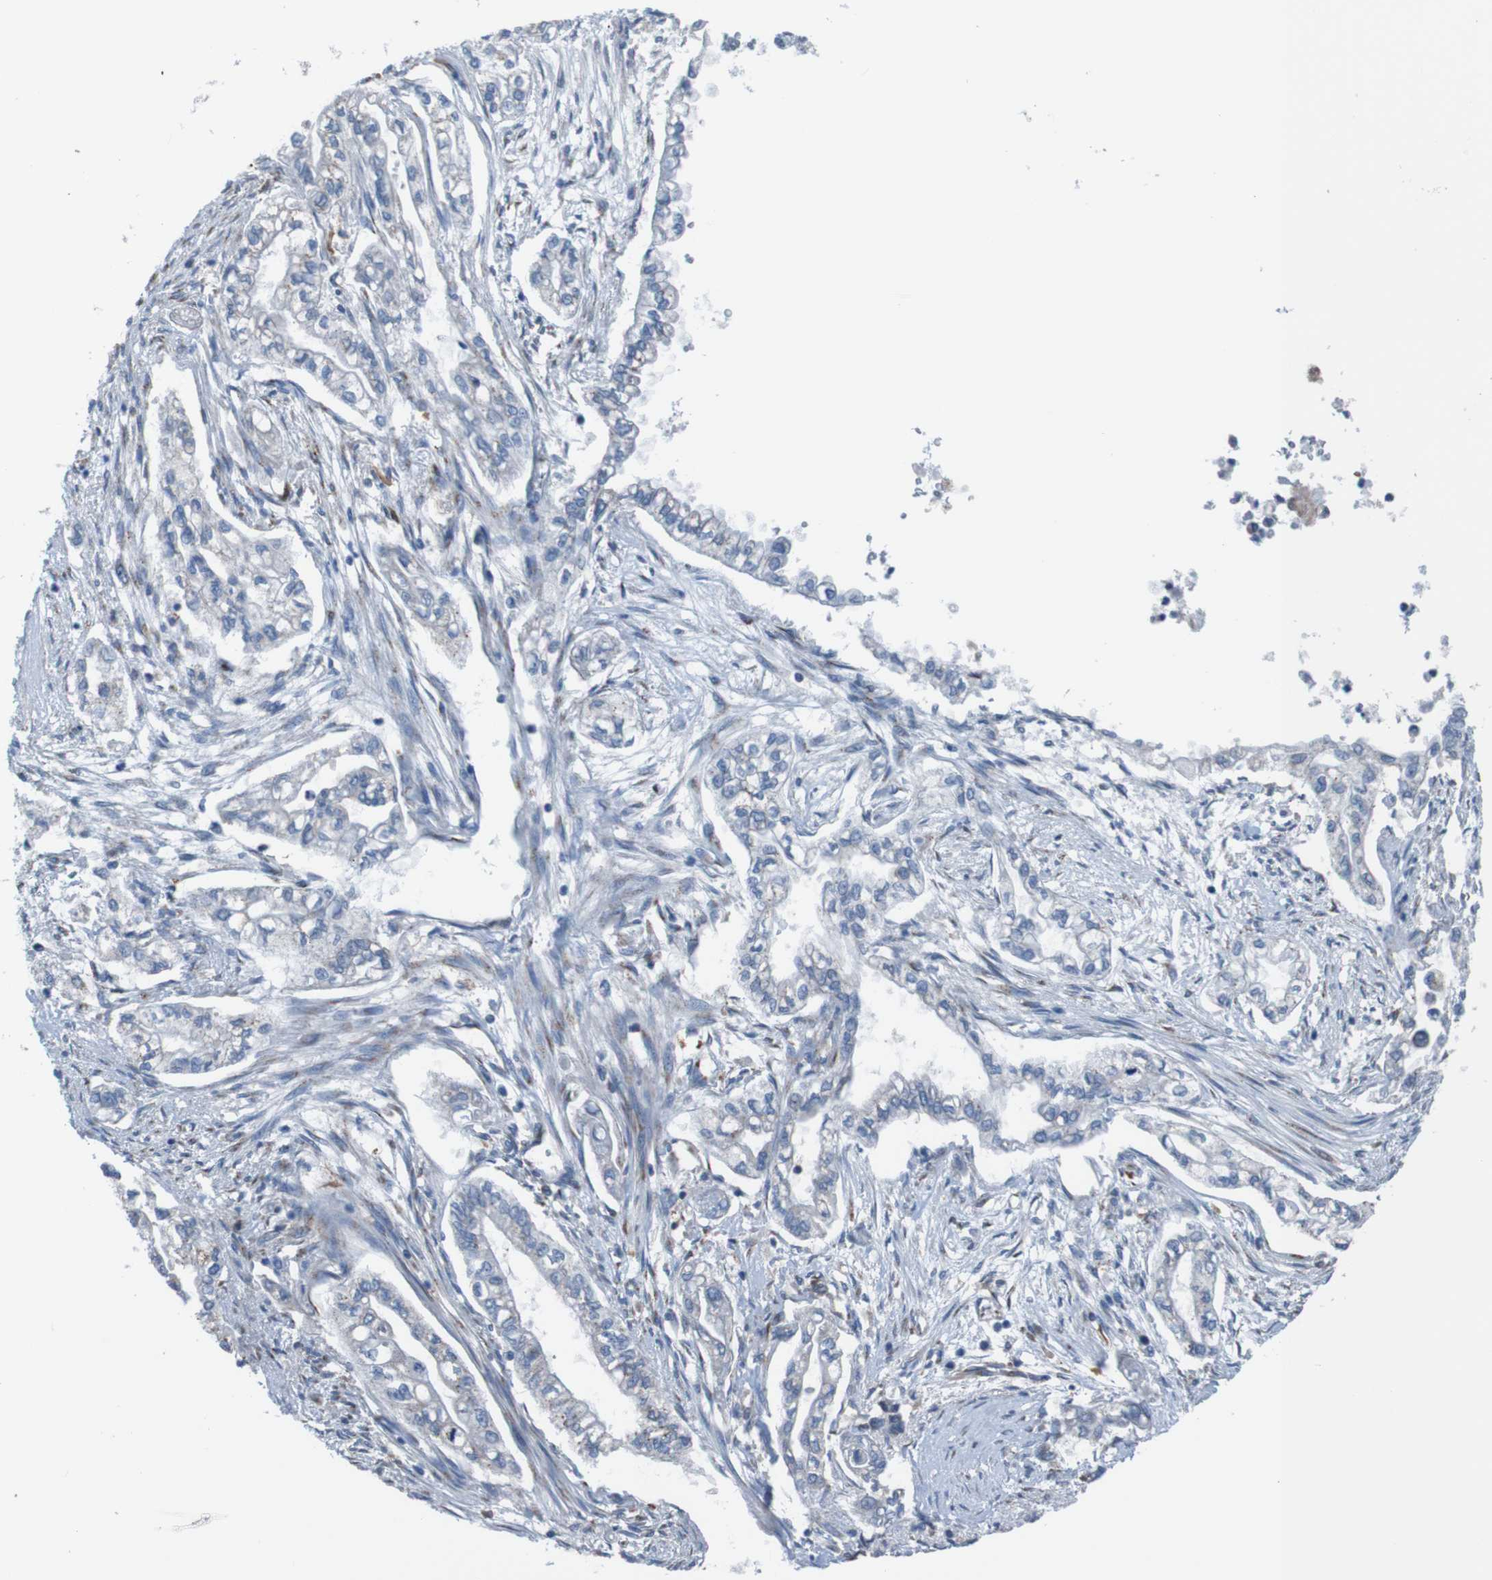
{"staining": {"intensity": "negative", "quantity": "none", "location": "none"}, "tissue": "pancreatic cancer", "cell_type": "Tumor cells", "image_type": "cancer", "snomed": [{"axis": "morphology", "description": "Normal tissue, NOS"}, {"axis": "topography", "description": "Pancreas"}], "caption": "This is a photomicrograph of immunohistochemistry staining of pancreatic cancer, which shows no expression in tumor cells. (DAB IHC with hematoxylin counter stain).", "gene": "MINAR1", "patient": {"sex": "male", "age": 42}}